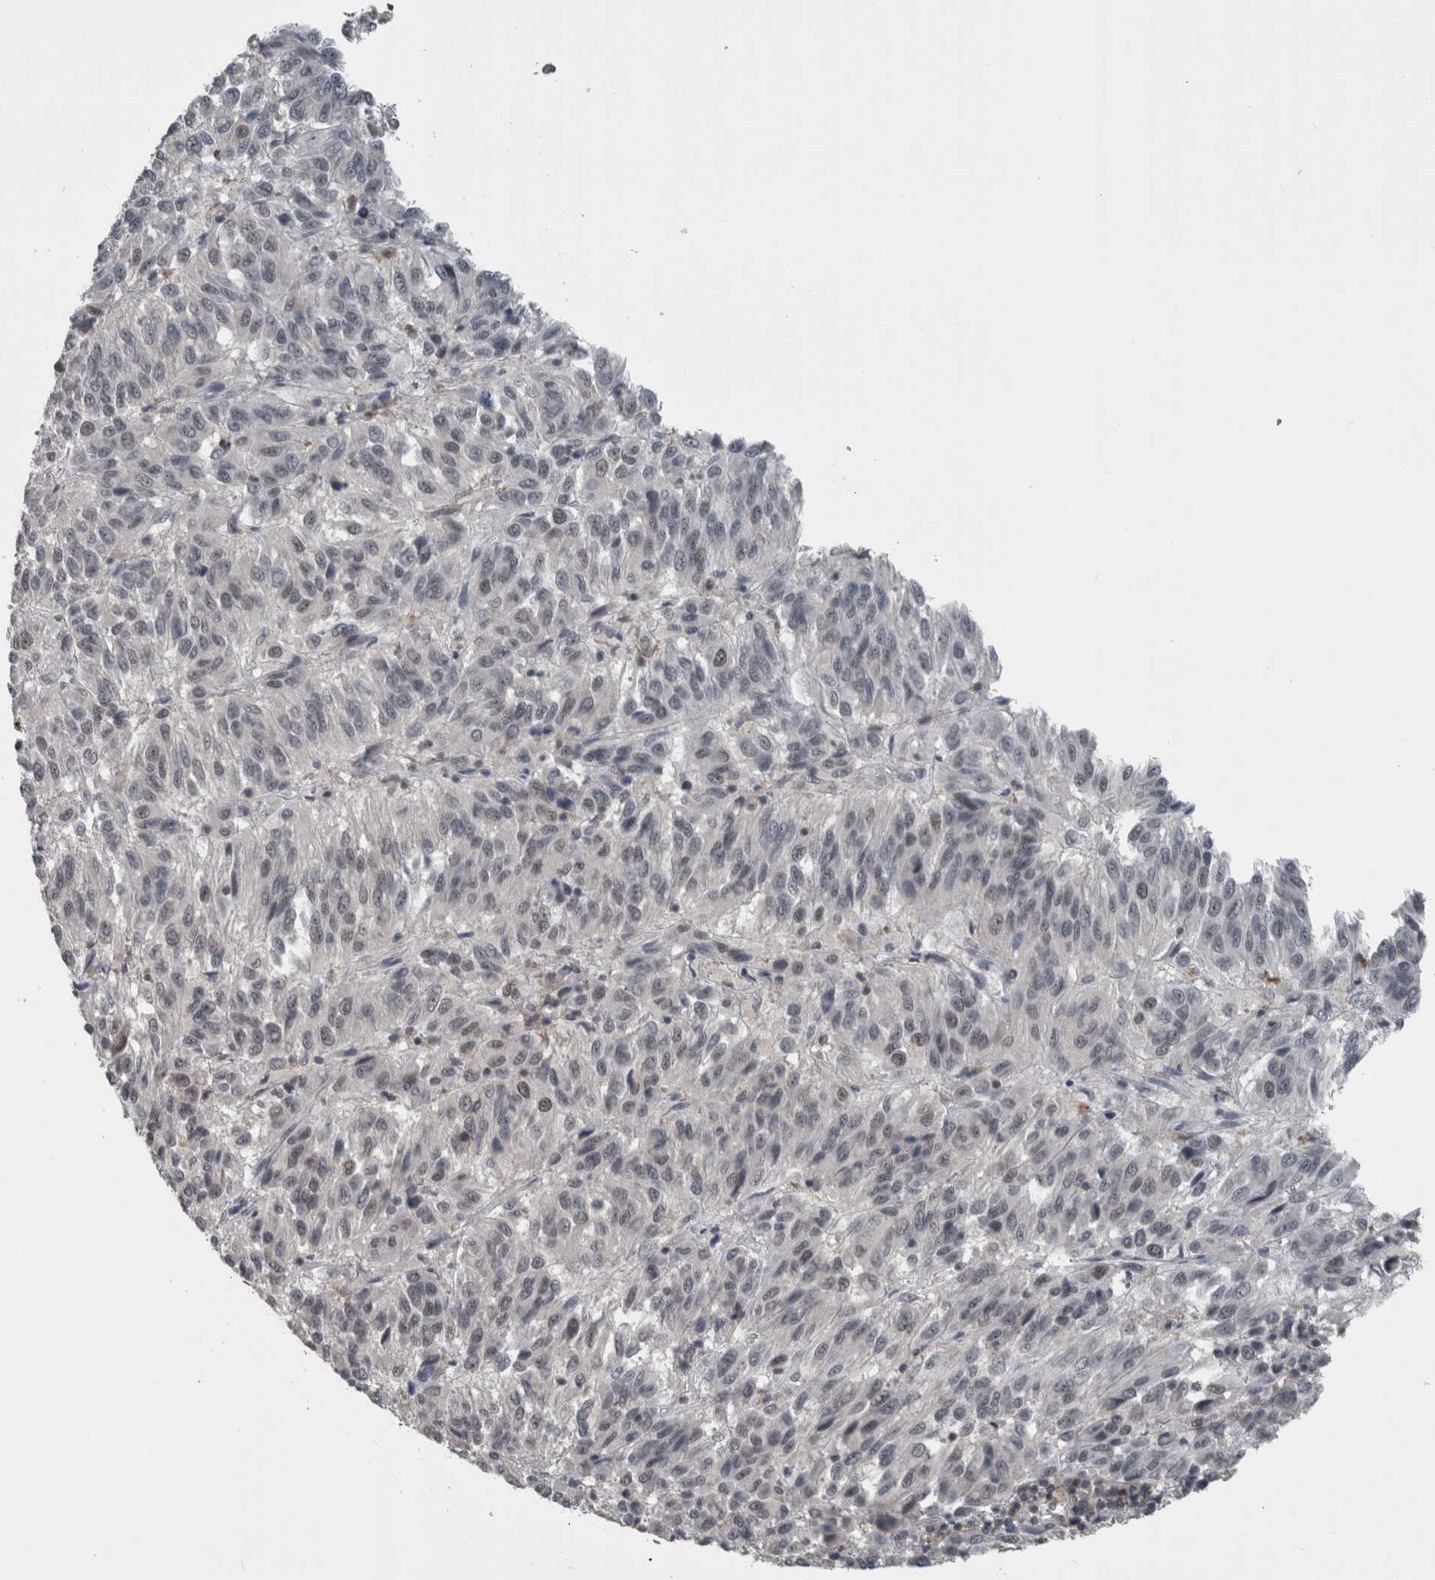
{"staining": {"intensity": "negative", "quantity": "none", "location": "none"}, "tissue": "melanoma", "cell_type": "Tumor cells", "image_type": "cancer", "snomed": [{"axis": "morphology", "description": "Malignant melanoma, Metastatic site"}, {"axis": "topography", "description": "Lung"}], "caption": "Protein analysis of melanoma exhibits no significant staining in tumor cells.", "gene": "ZBTB21", "patient": {"sex": "male", "age": 64}}